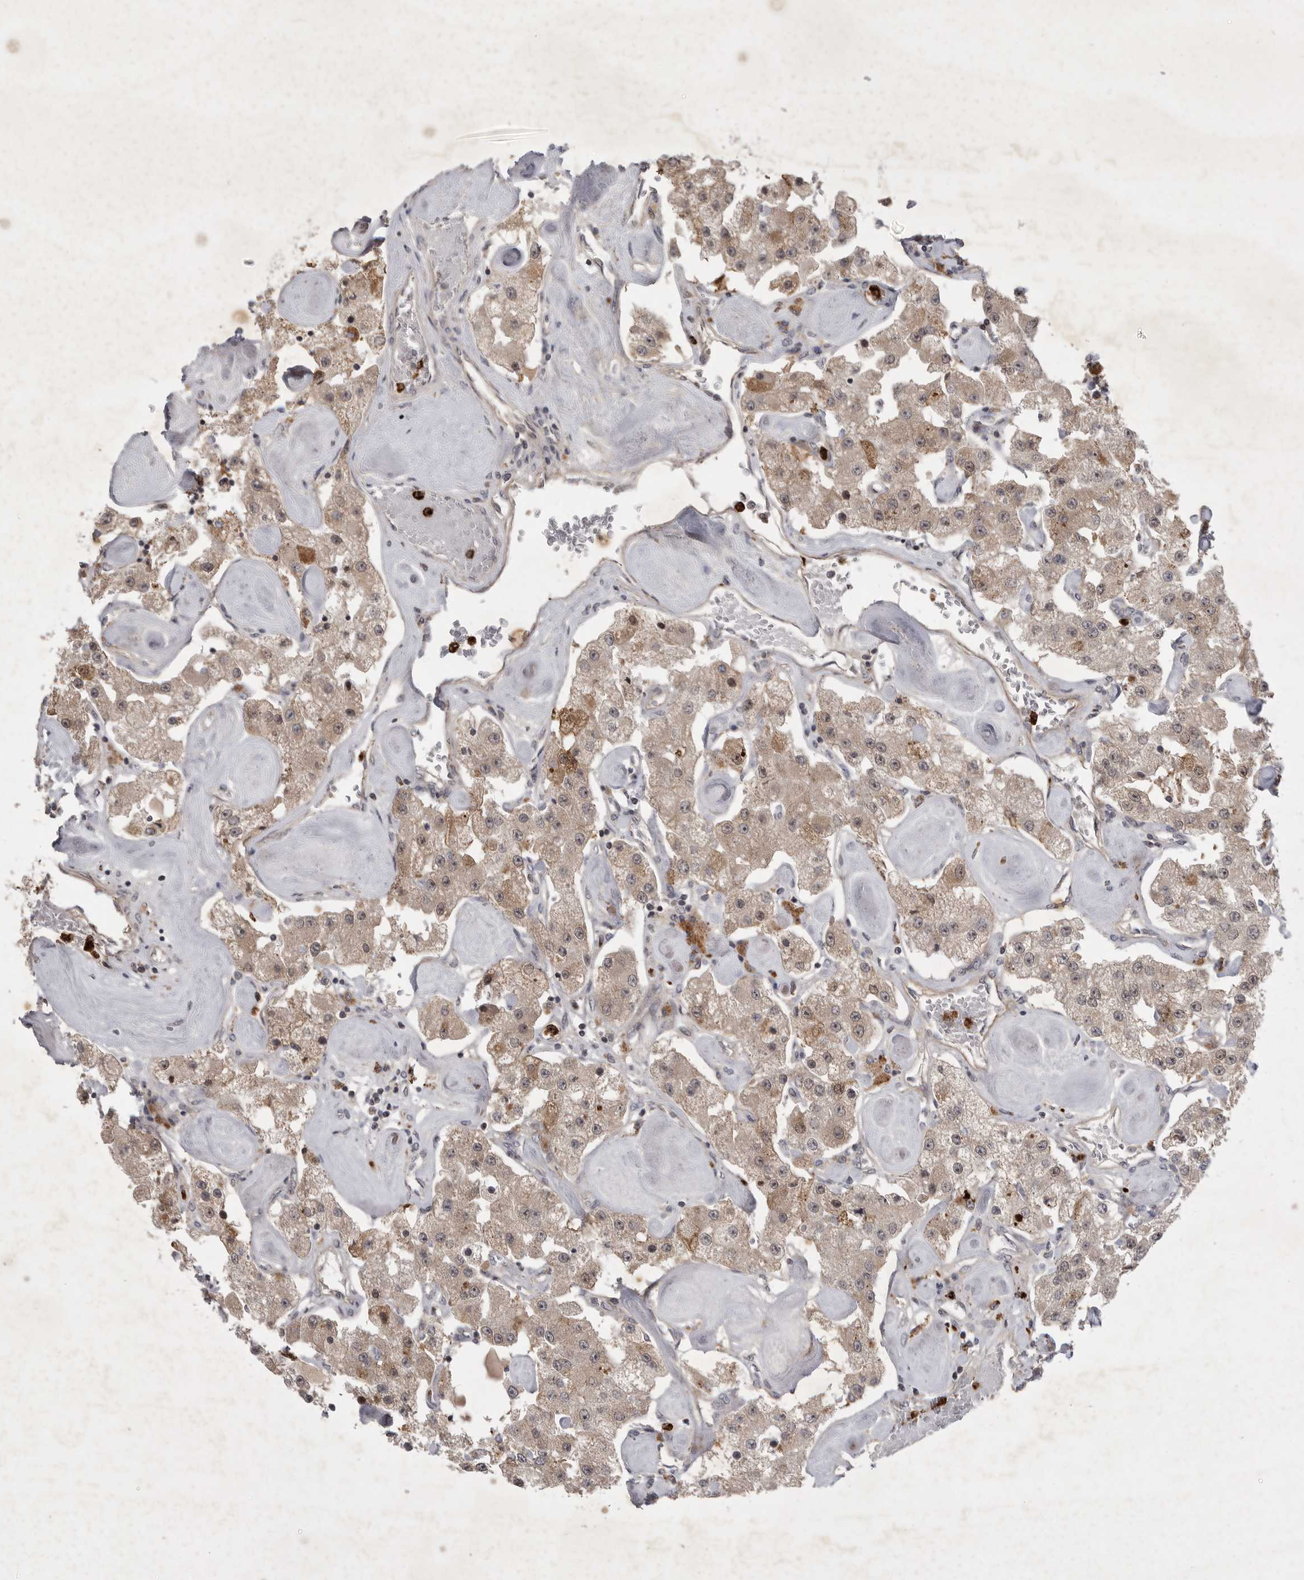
{"staining": {"intensity": "weak", "quantity": ">75%", "location": "cytoplasmic/membranous"}, "tissue": "carcinoid", "cell_type": "Tumor cells", "image_type": "cancer", "snomed": [{"axis": "morphology", "description": "Carcinoid, malignant, NOS"}, {"axis": "topography", "description": "Pancreas"}], "caption": "Immunohistochemistry of carcinoid exhibits low levels of weak cytoplasmic/membranous positivity in about >75% of tumor cells.", "gene": "UBE3D", "patient": {"sex": "male", "age": 41}}